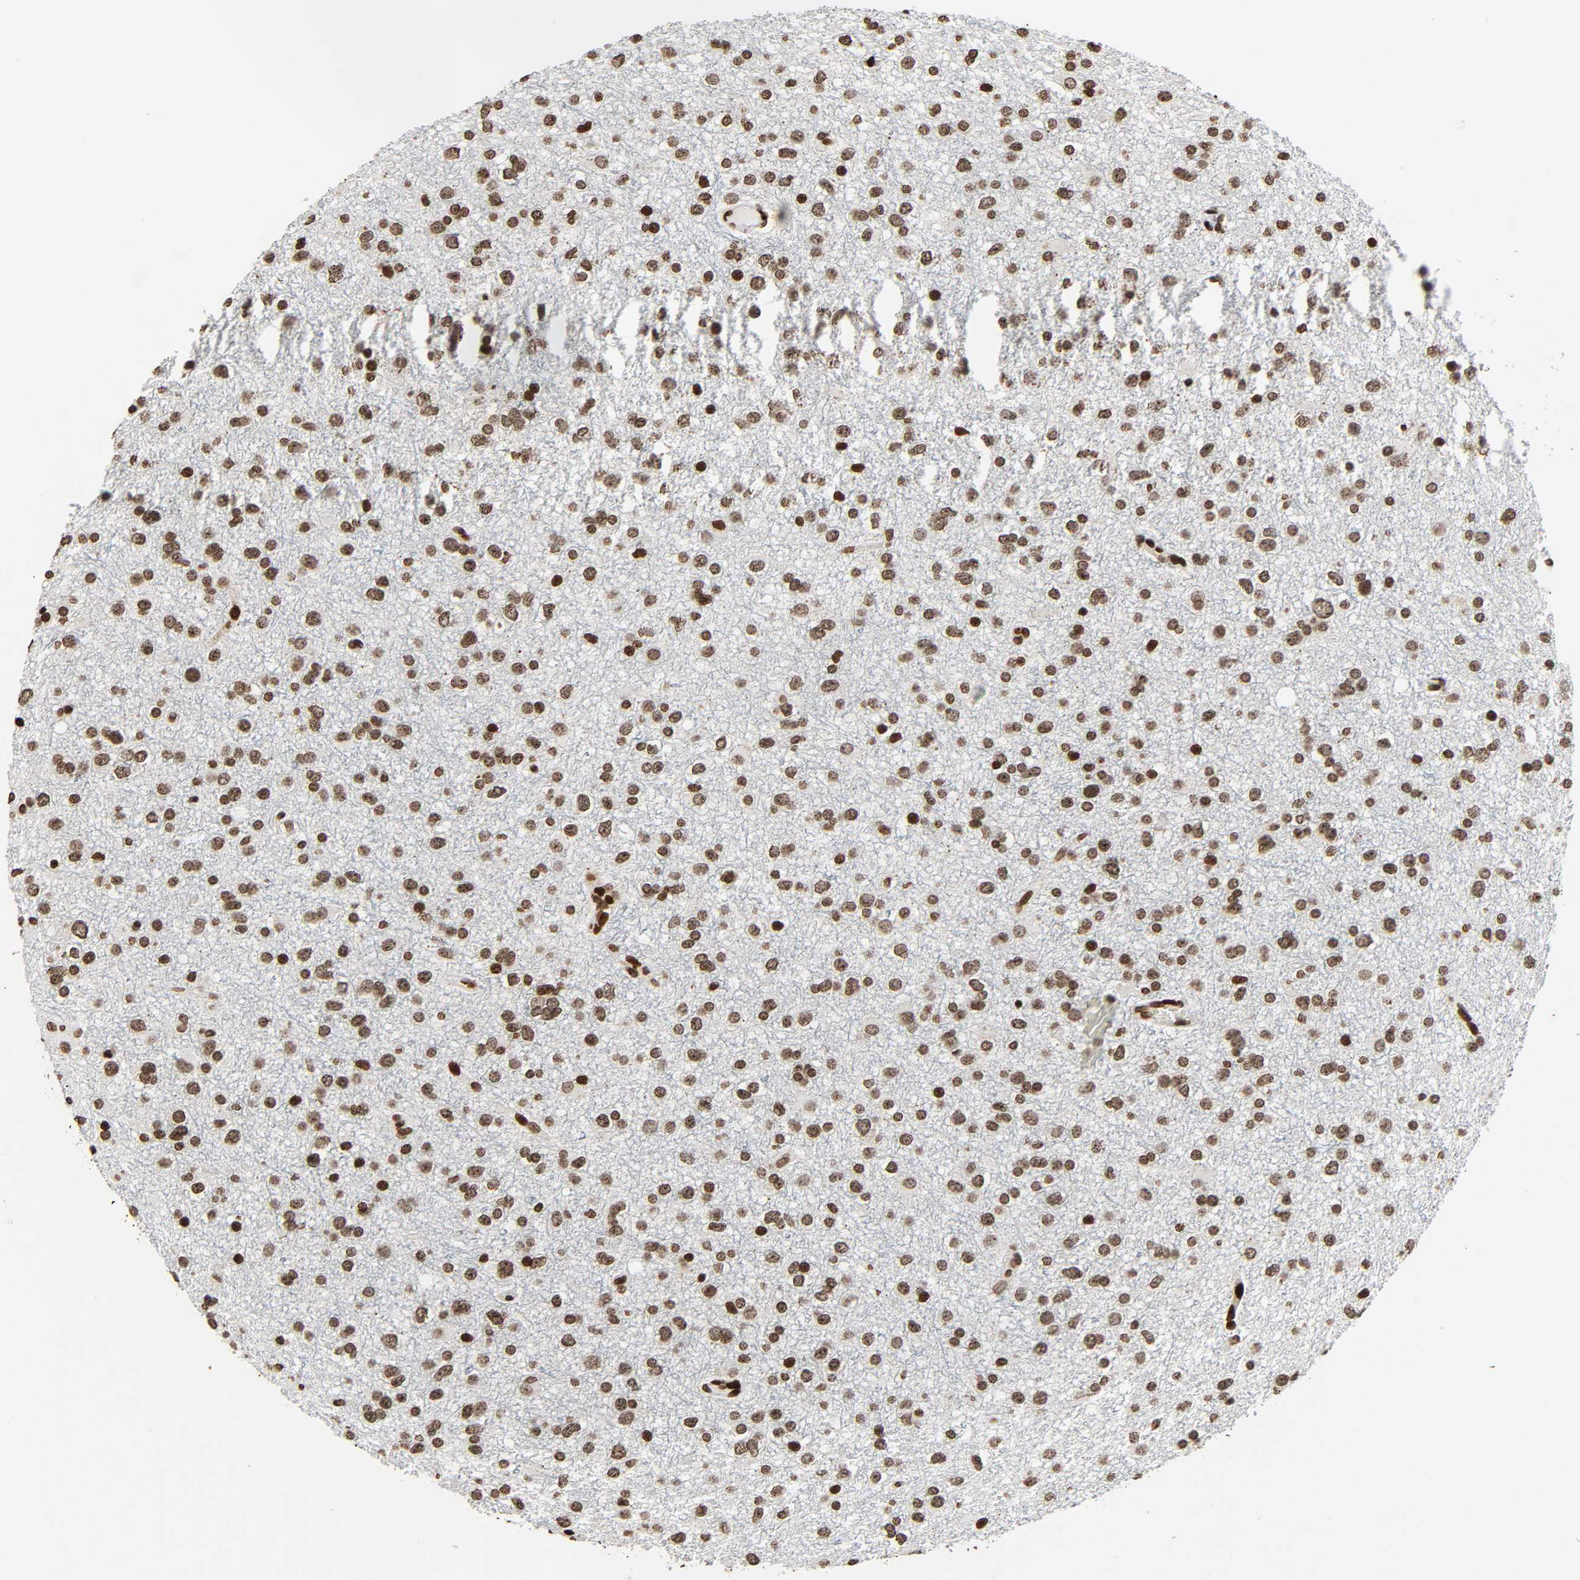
{"staining": {"intensity": "strong", "quantity": ">75%", "location": "nuclear"}, "tissue": "glioma", "cell_type": "Tumor cells", "image_type": "cancer", "snomed": [{"axis": "morphology", "description": "Glioma, malignant, Low grade"}, {"axis": "topography", "description": "Brain"}], "caption": "The image demonstrates staining of glioma, revealing strong nuclear protein expression (brown color) within tumor cells.", "gene": "RXRA", "patient": {"sex": "male", "age": 42}}